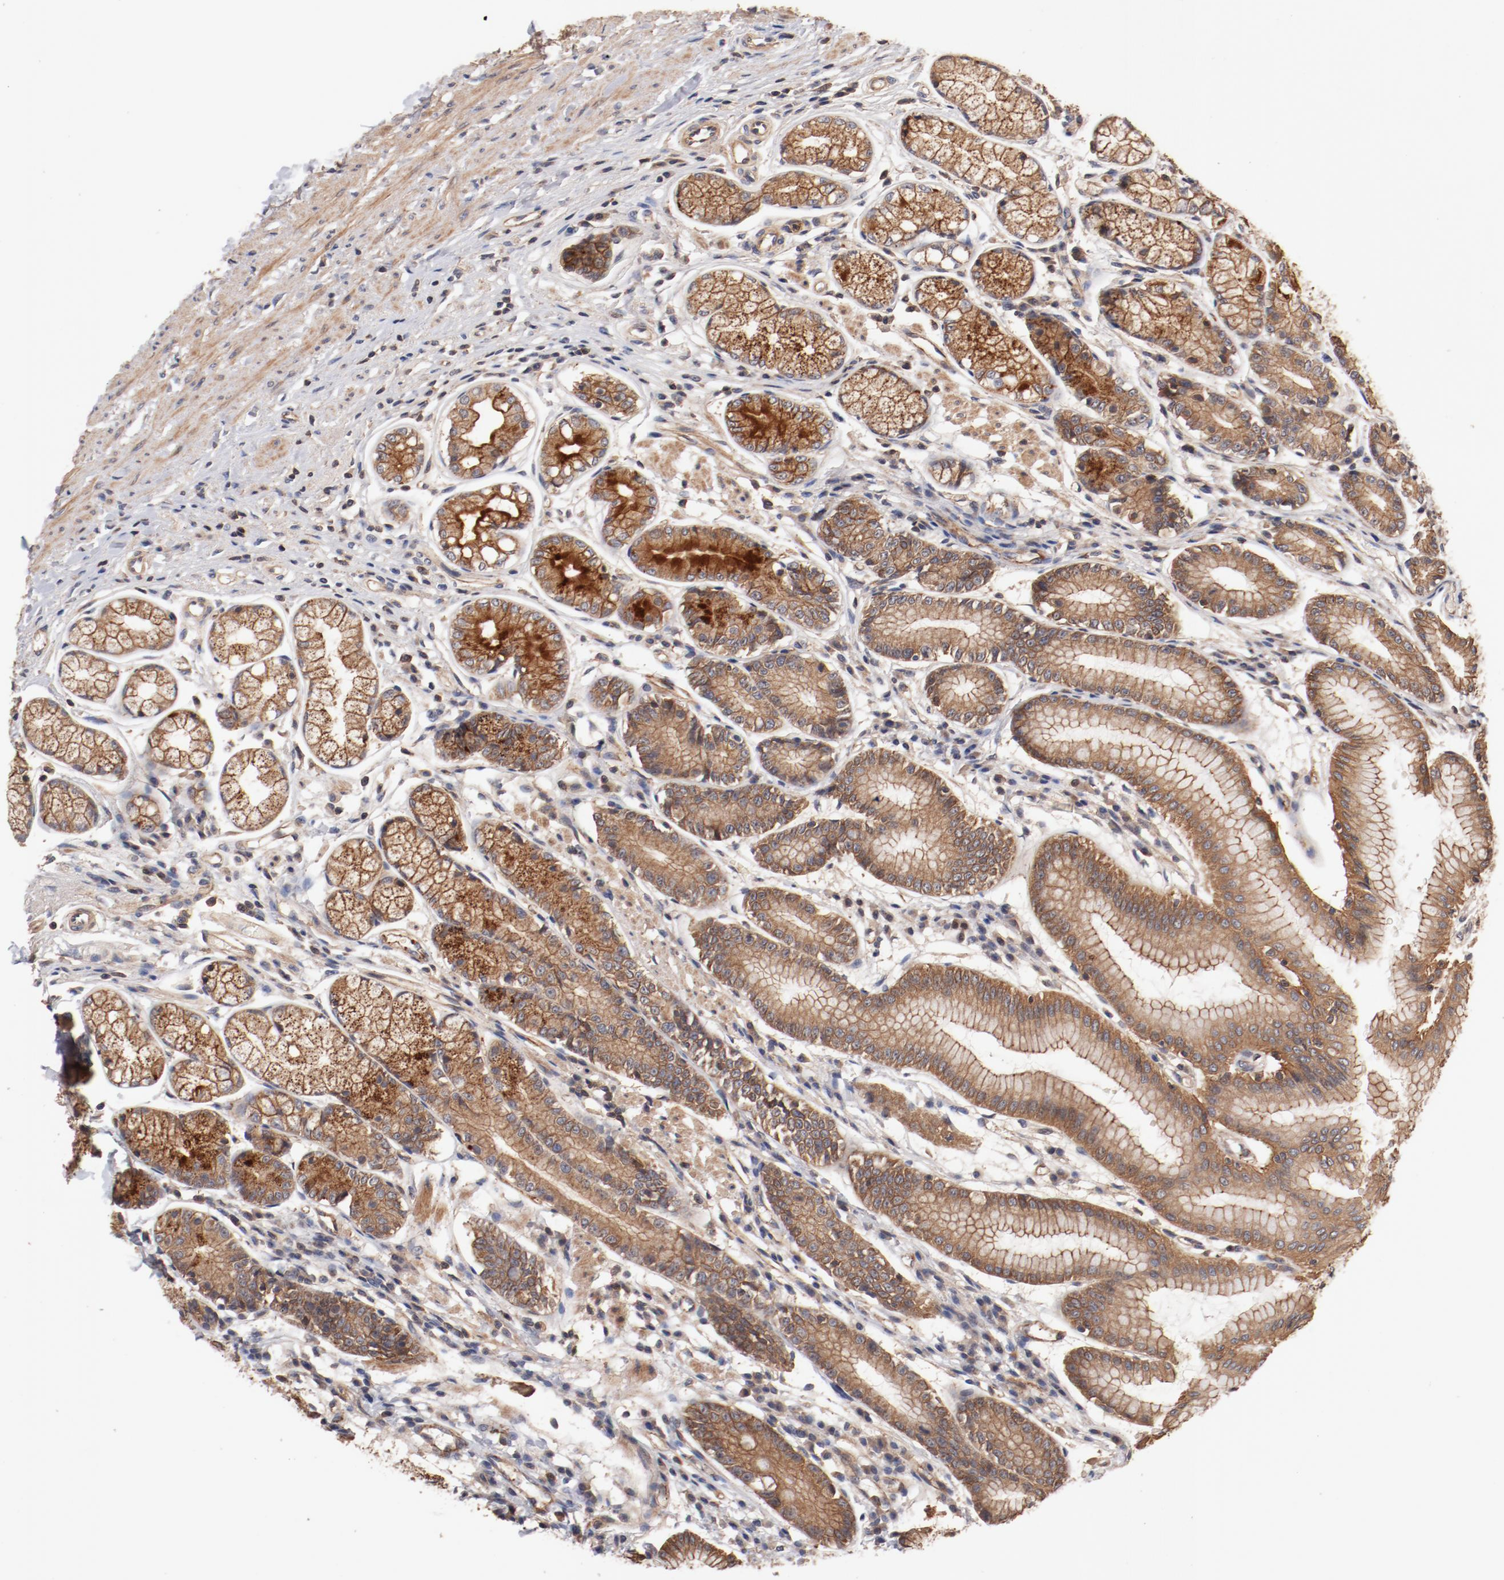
{"staining": {"intensity": "moderate", "quantity": ">75%", "location": "cytoplasmic/membranous"}, "tissue": "stomach", "cell_type": "Glandular cells", "image_type": "normal", "snomed": [{"axis": "morphology", "description": "Normal tissue, NOS"}, {"axis": "morphology", "description": "Inflammation, NOS"}, {"axis": "topography", "description": "Stomach, lower"}], "caption": "Brown immunohistochemical staining in normal human stomach displays moderate cytoplasmic/membranous expression in approximately >75% of glandular cells. Nuclei are stained in blue.", "gene": "GUF1", "patient": {"sex": "male", "age": 59}}